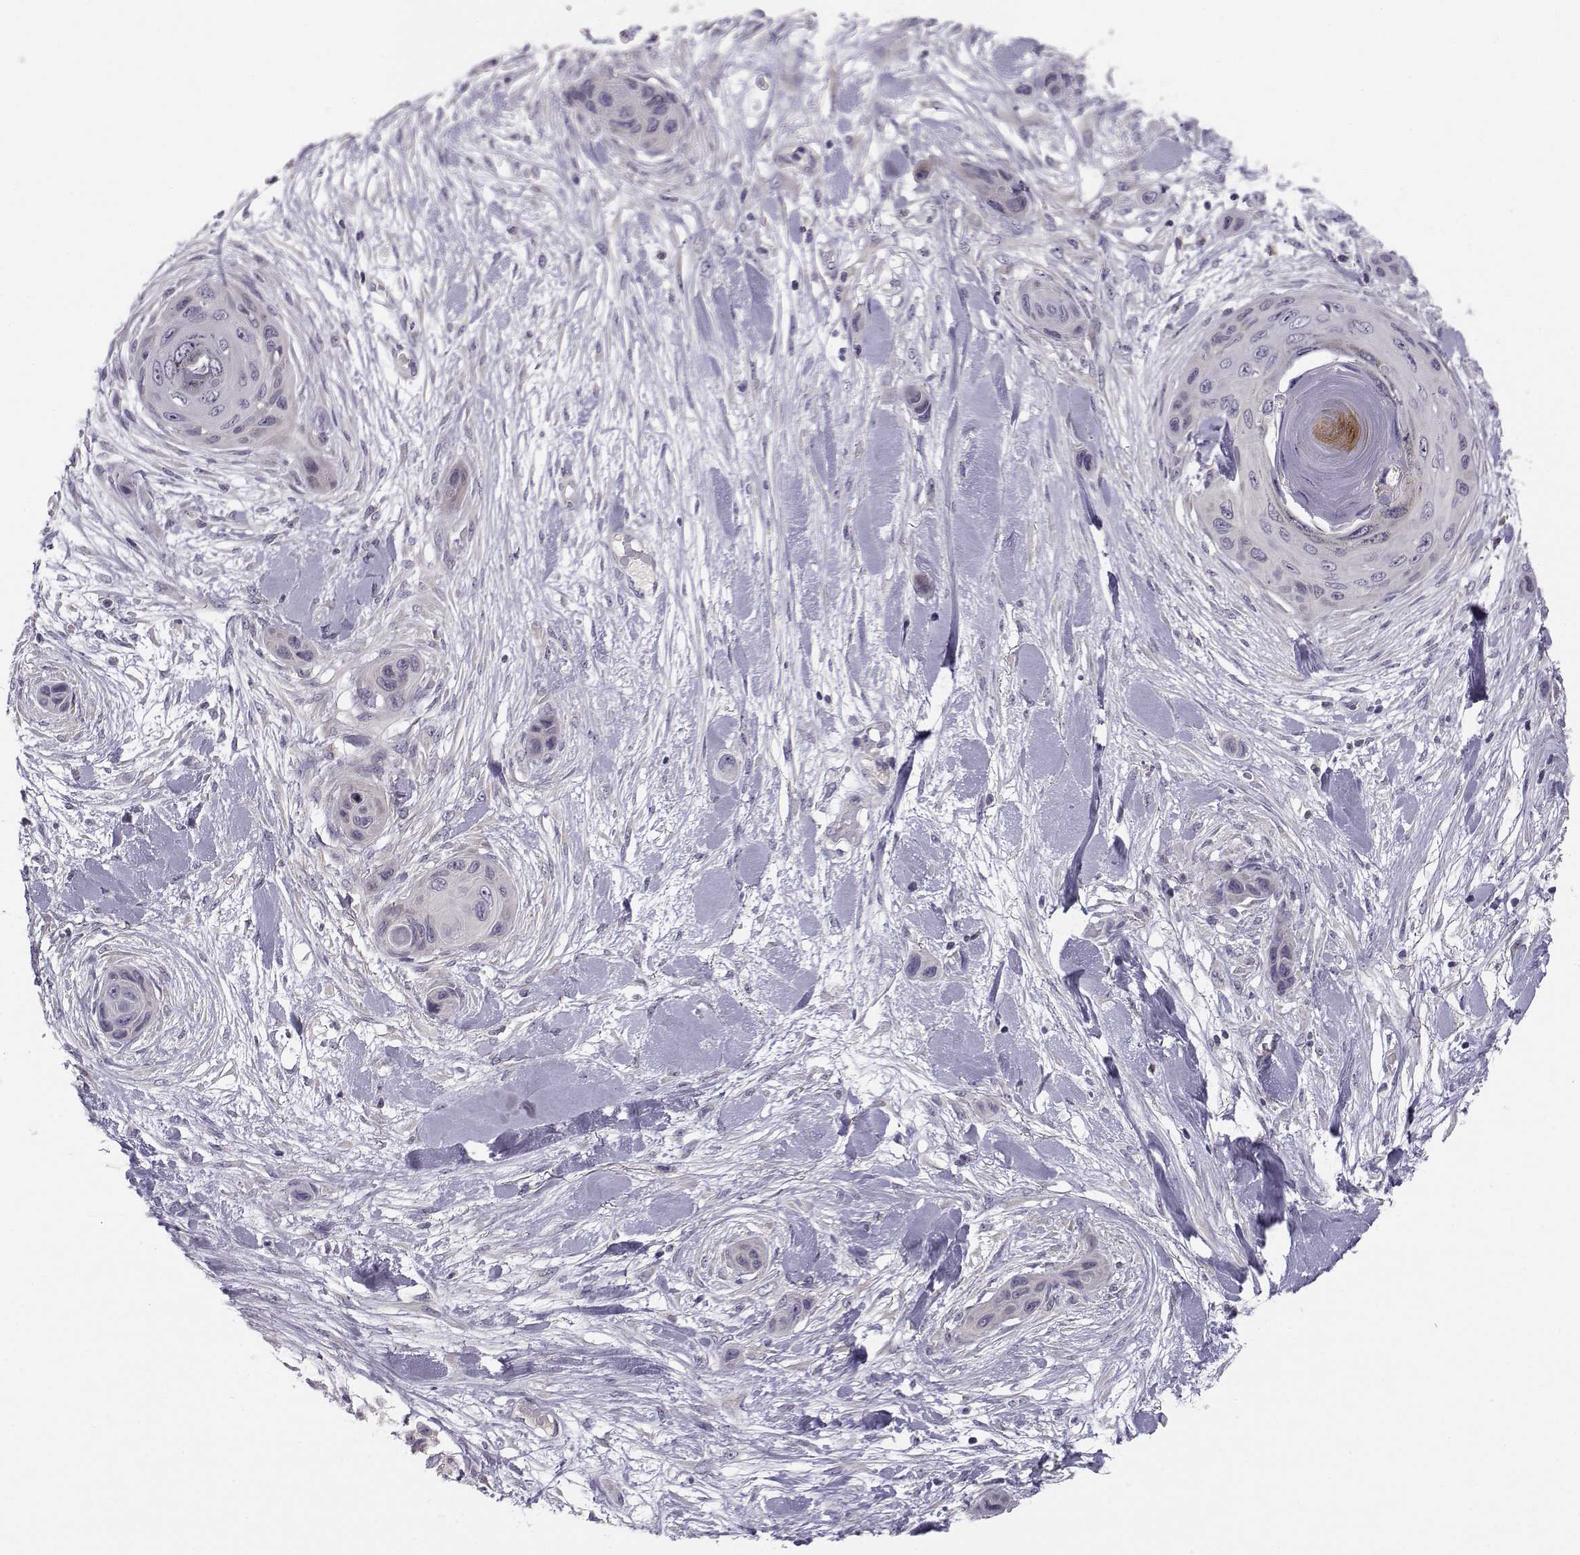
{"staining": {"intensity": "negative", "quantity": "none", "location": "none"}, "tissue": "skin cancer", "cell_type": "Tumor cells", "image_type": "cancer", "snomed": [{"axis": "morphology", "description": "Squamous cell carcinoma, NOS"}, {"axis": "topography", "description": "Skin"}], "caption": "IHC image of neoplastic tissue: skin cancer stained with DAB reveals no significant protein positivity in tumor cells. Brightfield microscopy of immunohistochemistry (IHC) stained with DAB (3,3'-diaminobenzidine) (brown) and hematoxylin (blue), captured at high magnification.", "gene": "ACSL6", "patient": {"sex": "male", "age": 82}}